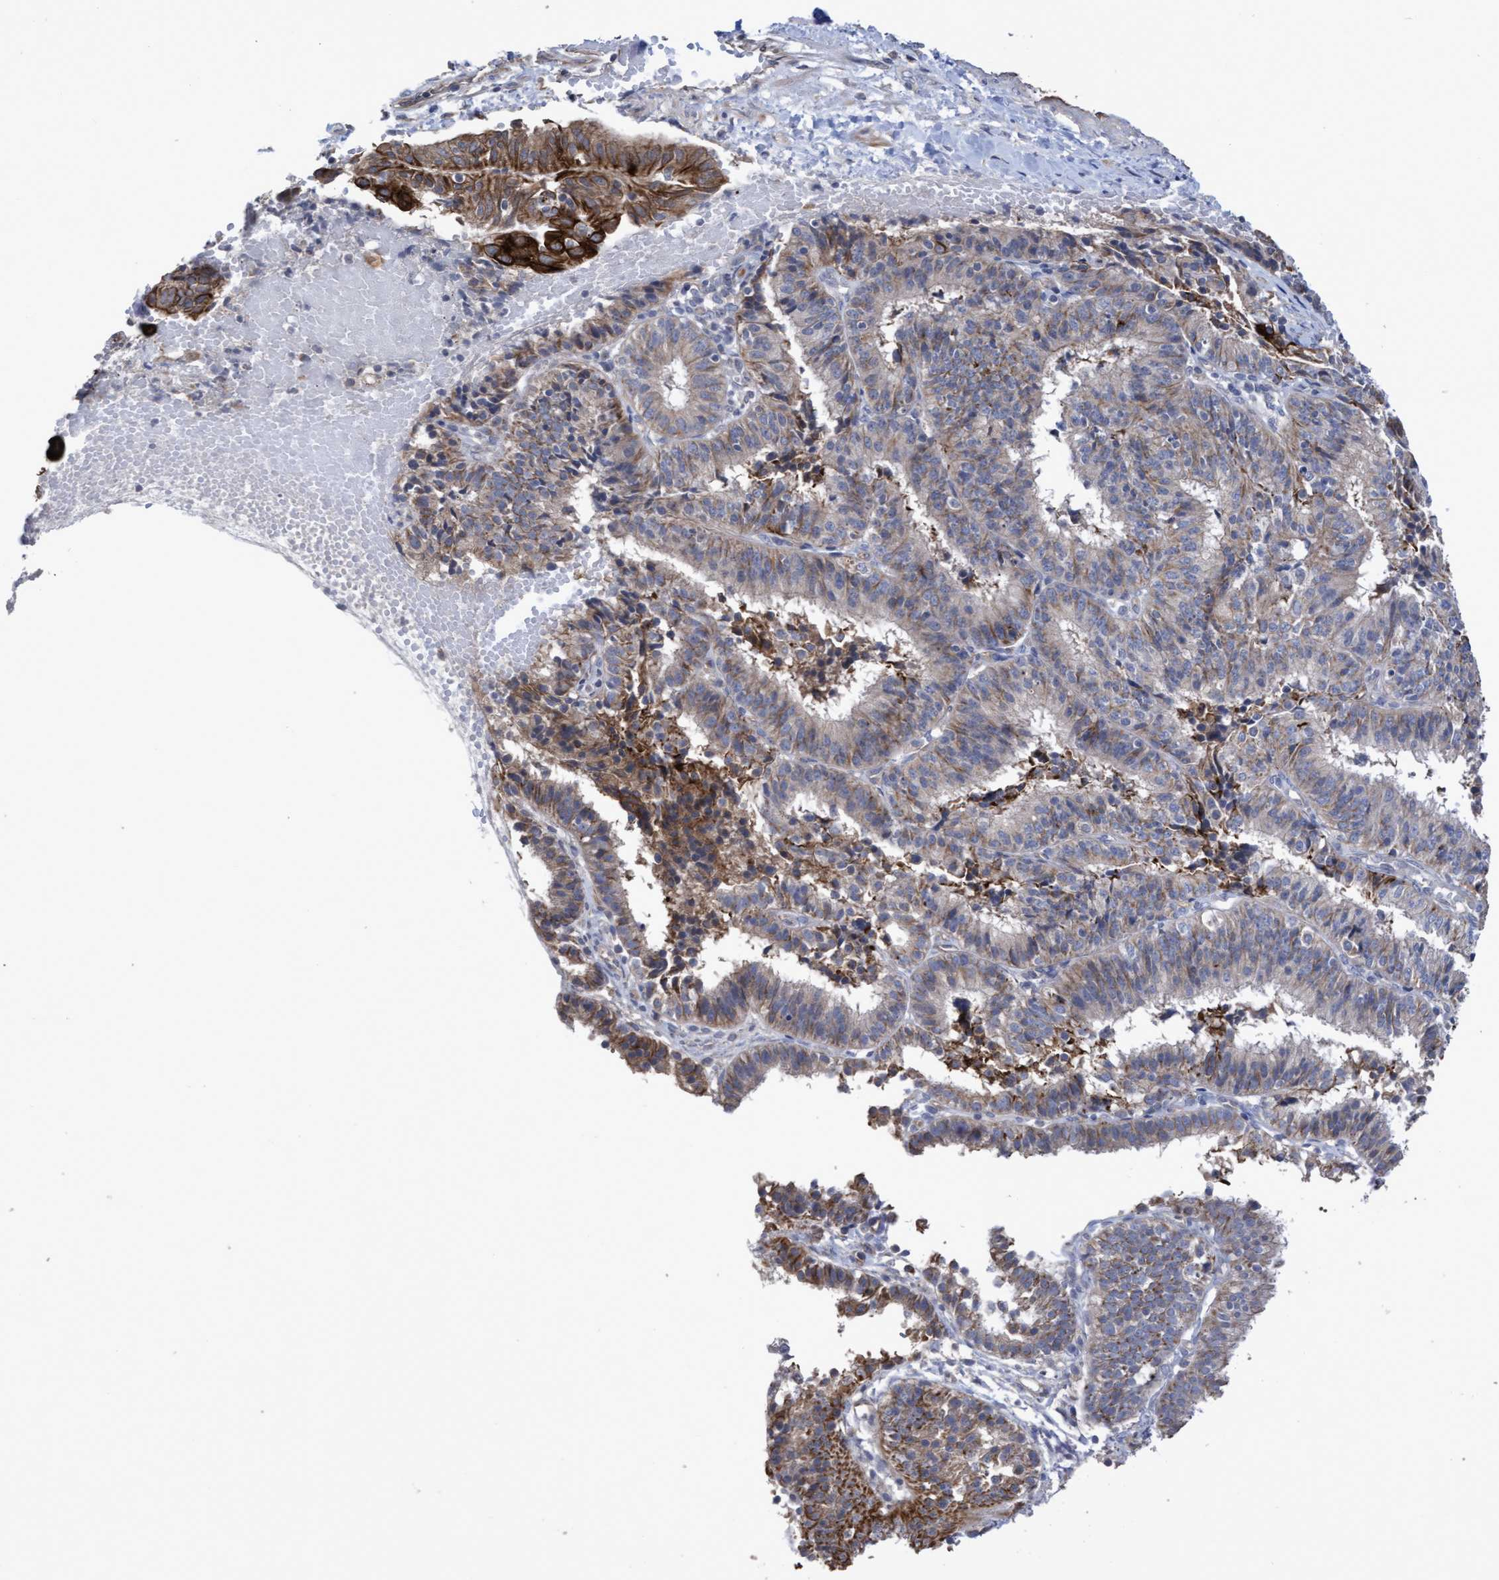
{"staining": {"intensity": "strong", "quantity": "<25%", "location": "cytoplasmic/membranous"}, "tissue": "endometrial cancer", "cell_type": "Tumor cells", "image_type": "cancer", "snomed": [{"axis": "morphology", "description": "Adenocarcinoma, NOS"}, {"axis": "topography", "description": "Endometrium"}], "caption": "Endometrial cancer (adenocarcinoma) stained with DAB (3,3'-diaminobenzidine) immunohistochemistry exhibits medium levels of strong cytoplasmic/membranous positivity in approximately <25% of tumor cells. The staining is performed using DAB (3,3'-diaminobenzidine) brown chromogen to label protein expression. The nuclei are counter-stained blue using hematoxylin.", "gene": "KRT24", "patient": {"sex": "female", "age": 51}}